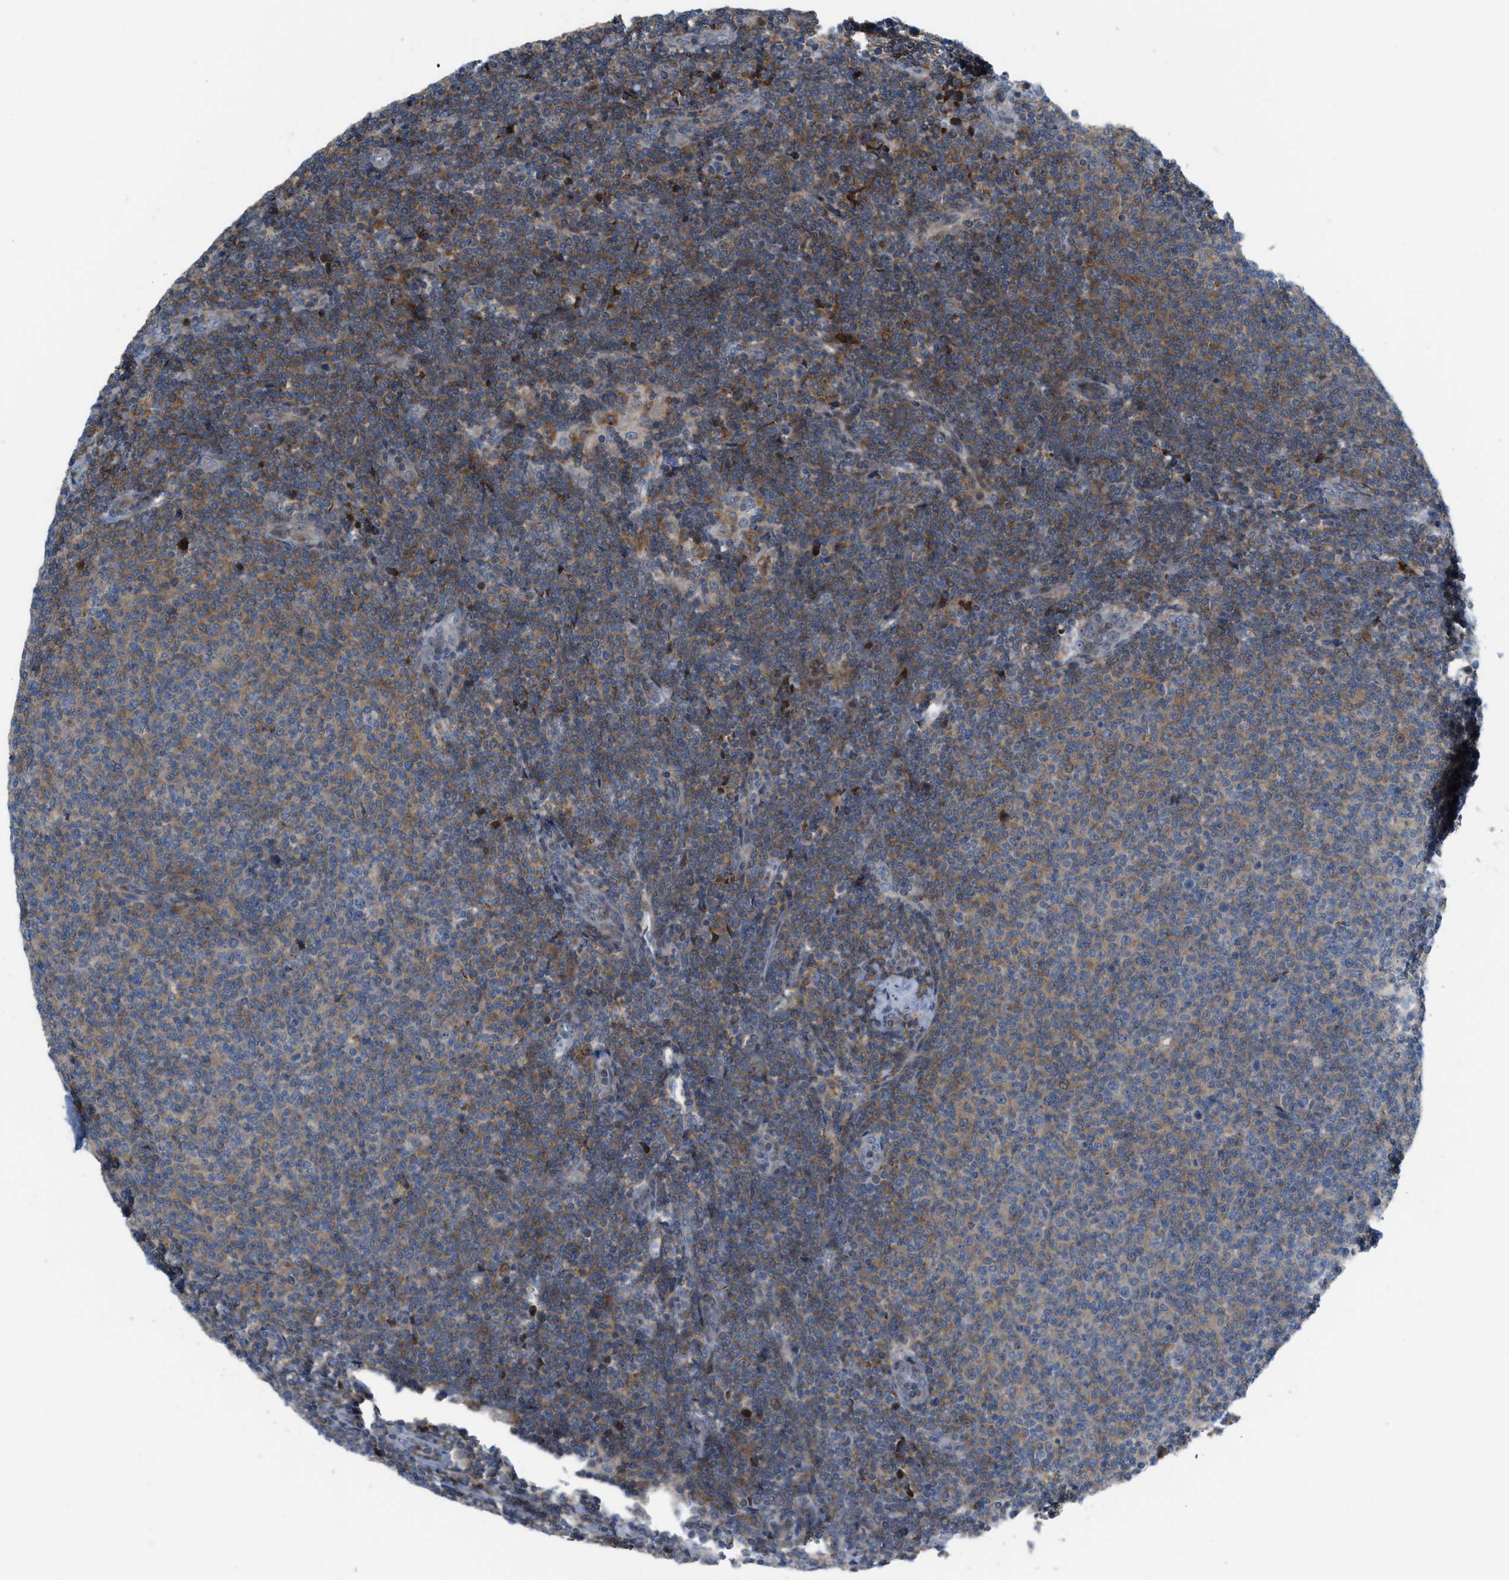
{"staining": {"intensity": "weak", "quantity": "25%-75%", "location": "cytoplasmic/membranous"}, "tissue": "lymphoma", "cell_type": "Tumor cells", "image_type": "cancer", "snomed": [{"axis": "morphology", "description": "Malignant lymphoma, non-Hodgkin's type, Low grade"}, {"axis": "topography", "description": "Lymph node"}], "caption": "Malignant lymphoma, non-Hodgkin's type (low-grade) was stained to show a protein in brown. There is low levels of weak cytoplasmic/membranous expression in about 25%-75% of tumor cells.", "gene": "DIPK1A", "patient": {"sex": "male", "age": 66}}